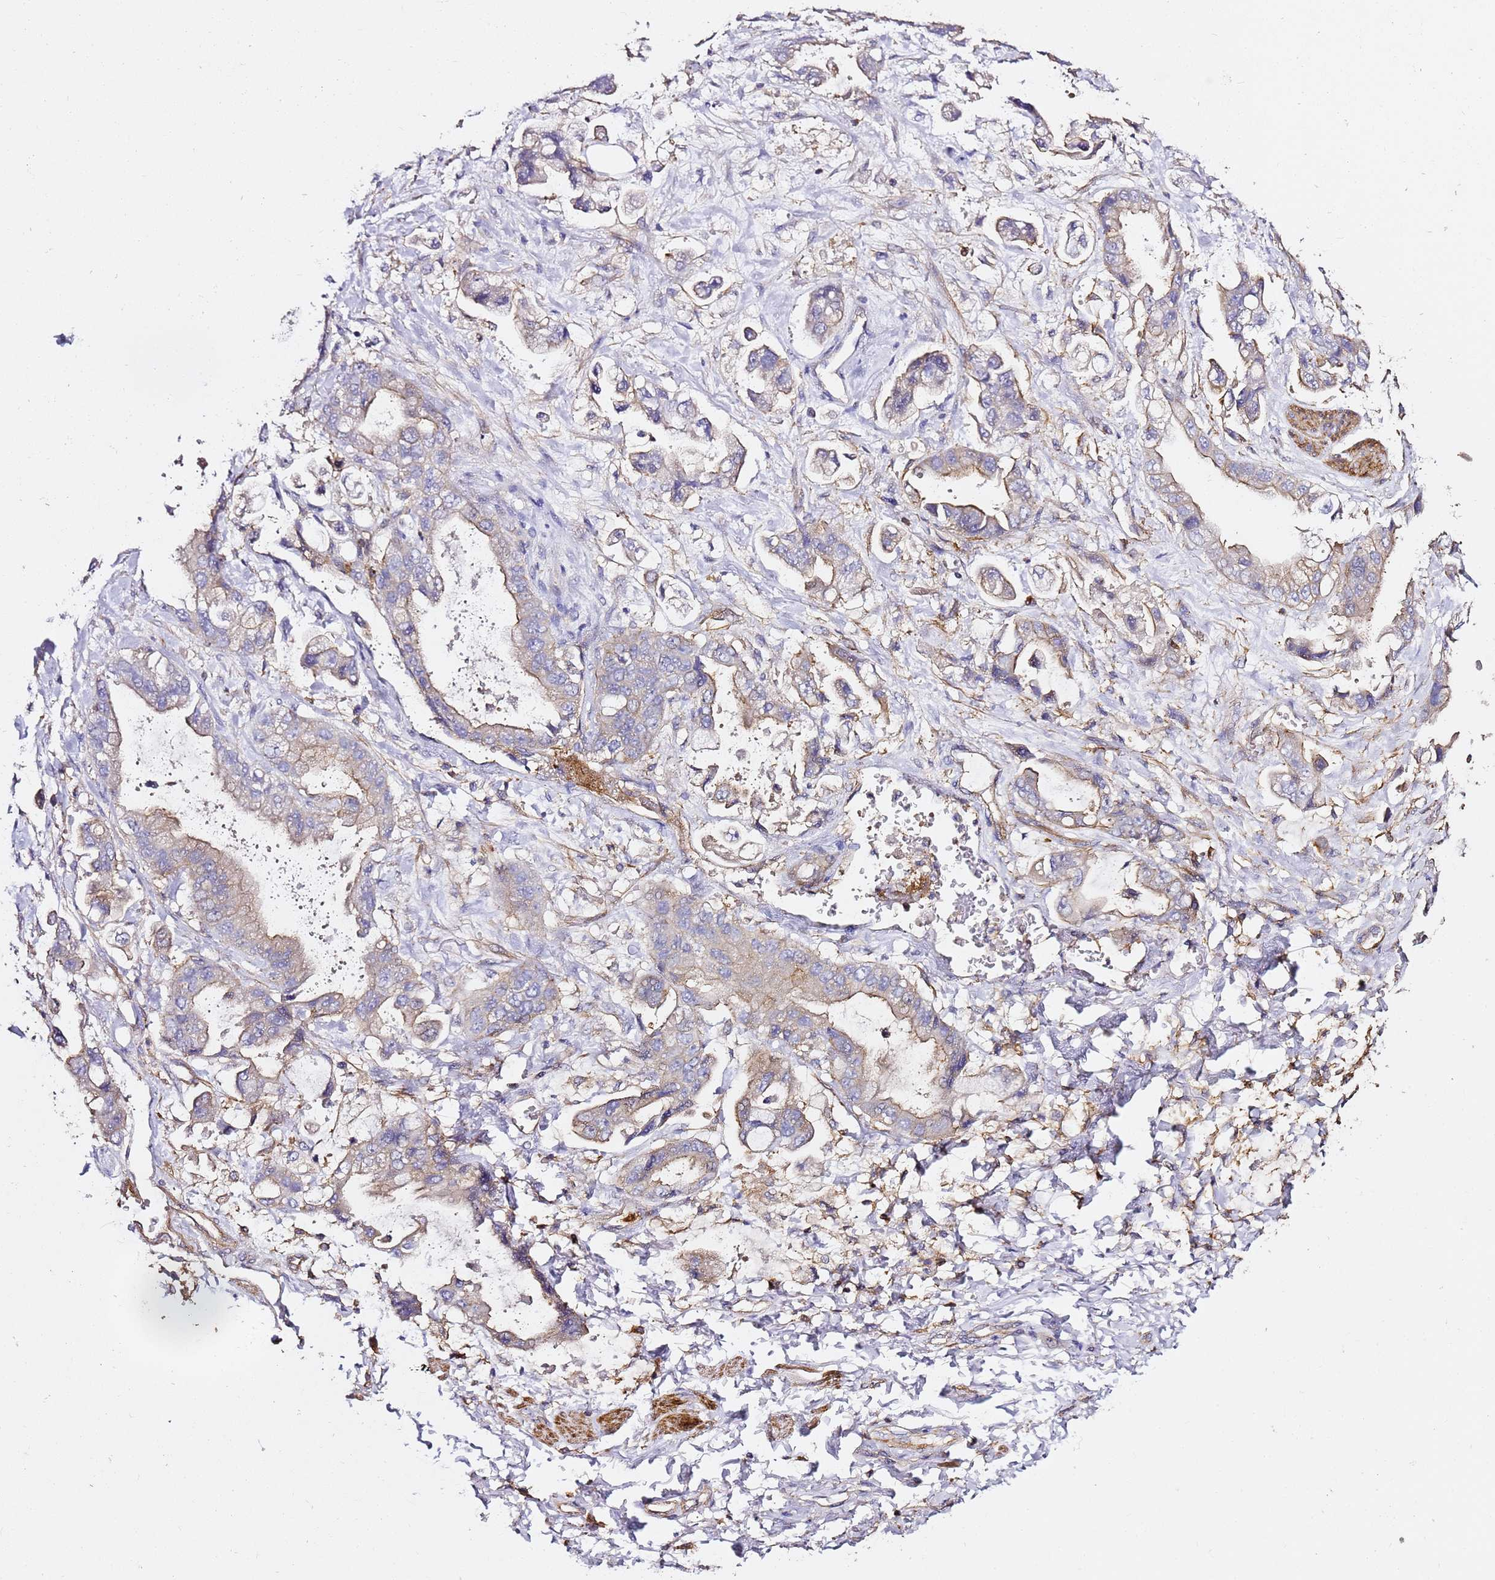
{"staining": {"intensity": "weak", "quantity": "<25%", "location": "cytoplasmic/membranous"}, "tissue": "stomach cancer", "cell_type": "Tumor cells", "image_type": "cancer", "snomed": [{"axis": "morphology", "description": "Adenocarcinoma, NOS"}, {"axis": "topography", "description": "Stomach"}], "caption": "A high-resolution micrograph shows immunohistochemistry staining of adenocarcinoma (stomach), which reveals no significant positivity in tumor cells. (Stains: DAB immunohistochemistry (IHC) with hematoxylin counter stain, Microscopy: brightfield microscopy at high magnification).", "gene": "ZFP36L2", "patient": {"sex": "male", "age": 62}}